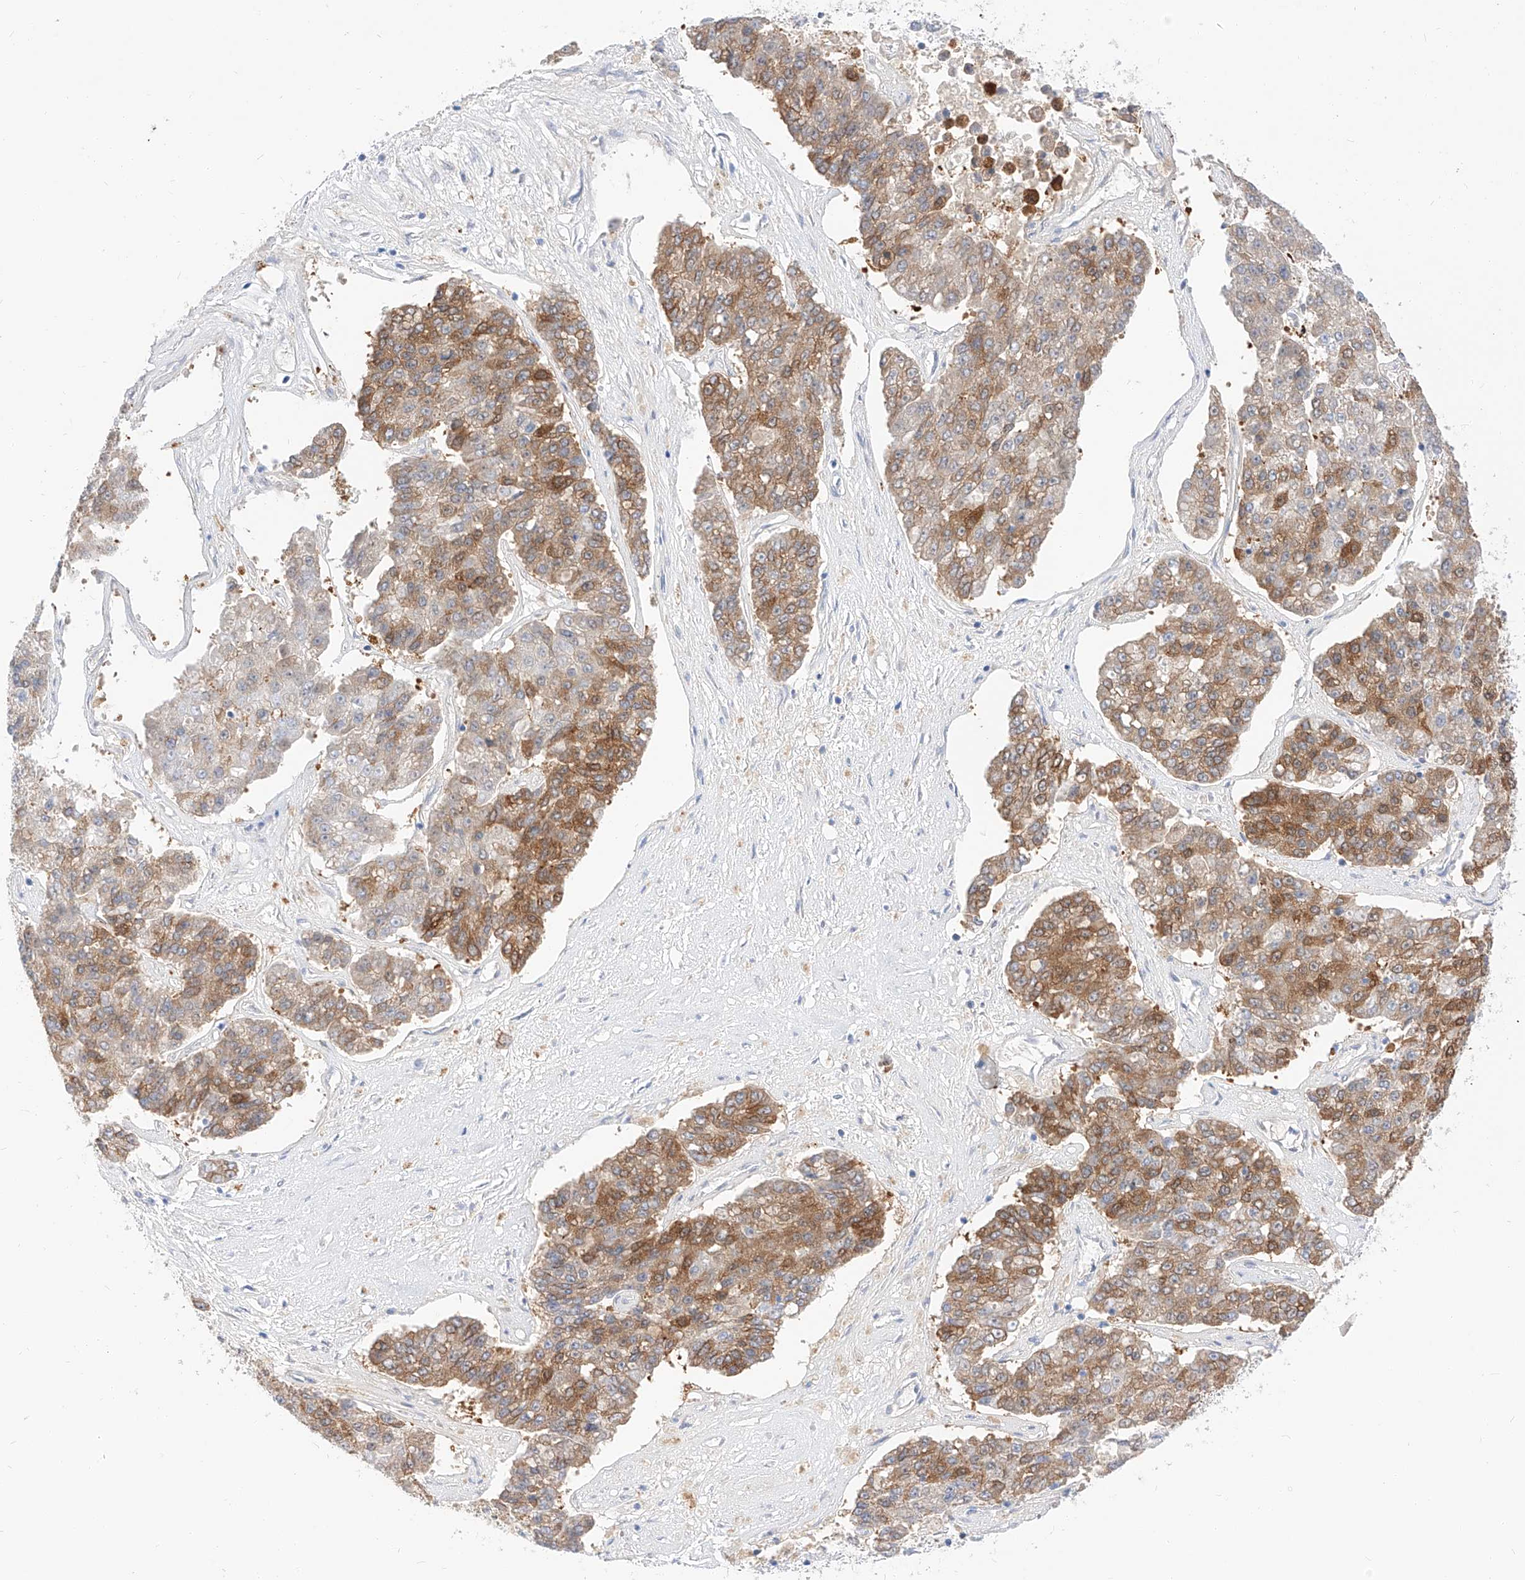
{"staining": {"intensity": "moderate", "quantity": "25%-75%", "location": "cytoplasmic/membranous"}, "tissue": "pancreatic cancer", "cell_type": "Tumor cells", "image_type": "cancer", "snomed": [{"axis": "morphology", "description": "Adenocarcinoma, NOS"}, {"axis": "topography", "description": "Pancreas"}], "caption": "Pancreatic cancer stained with IHC demonstrates moderate cytoplasmic/membranous expression in approximately 25%-75% of tumor cells.", "gene": "MAP7", "patient": {"sex": "male", "age": 50}}